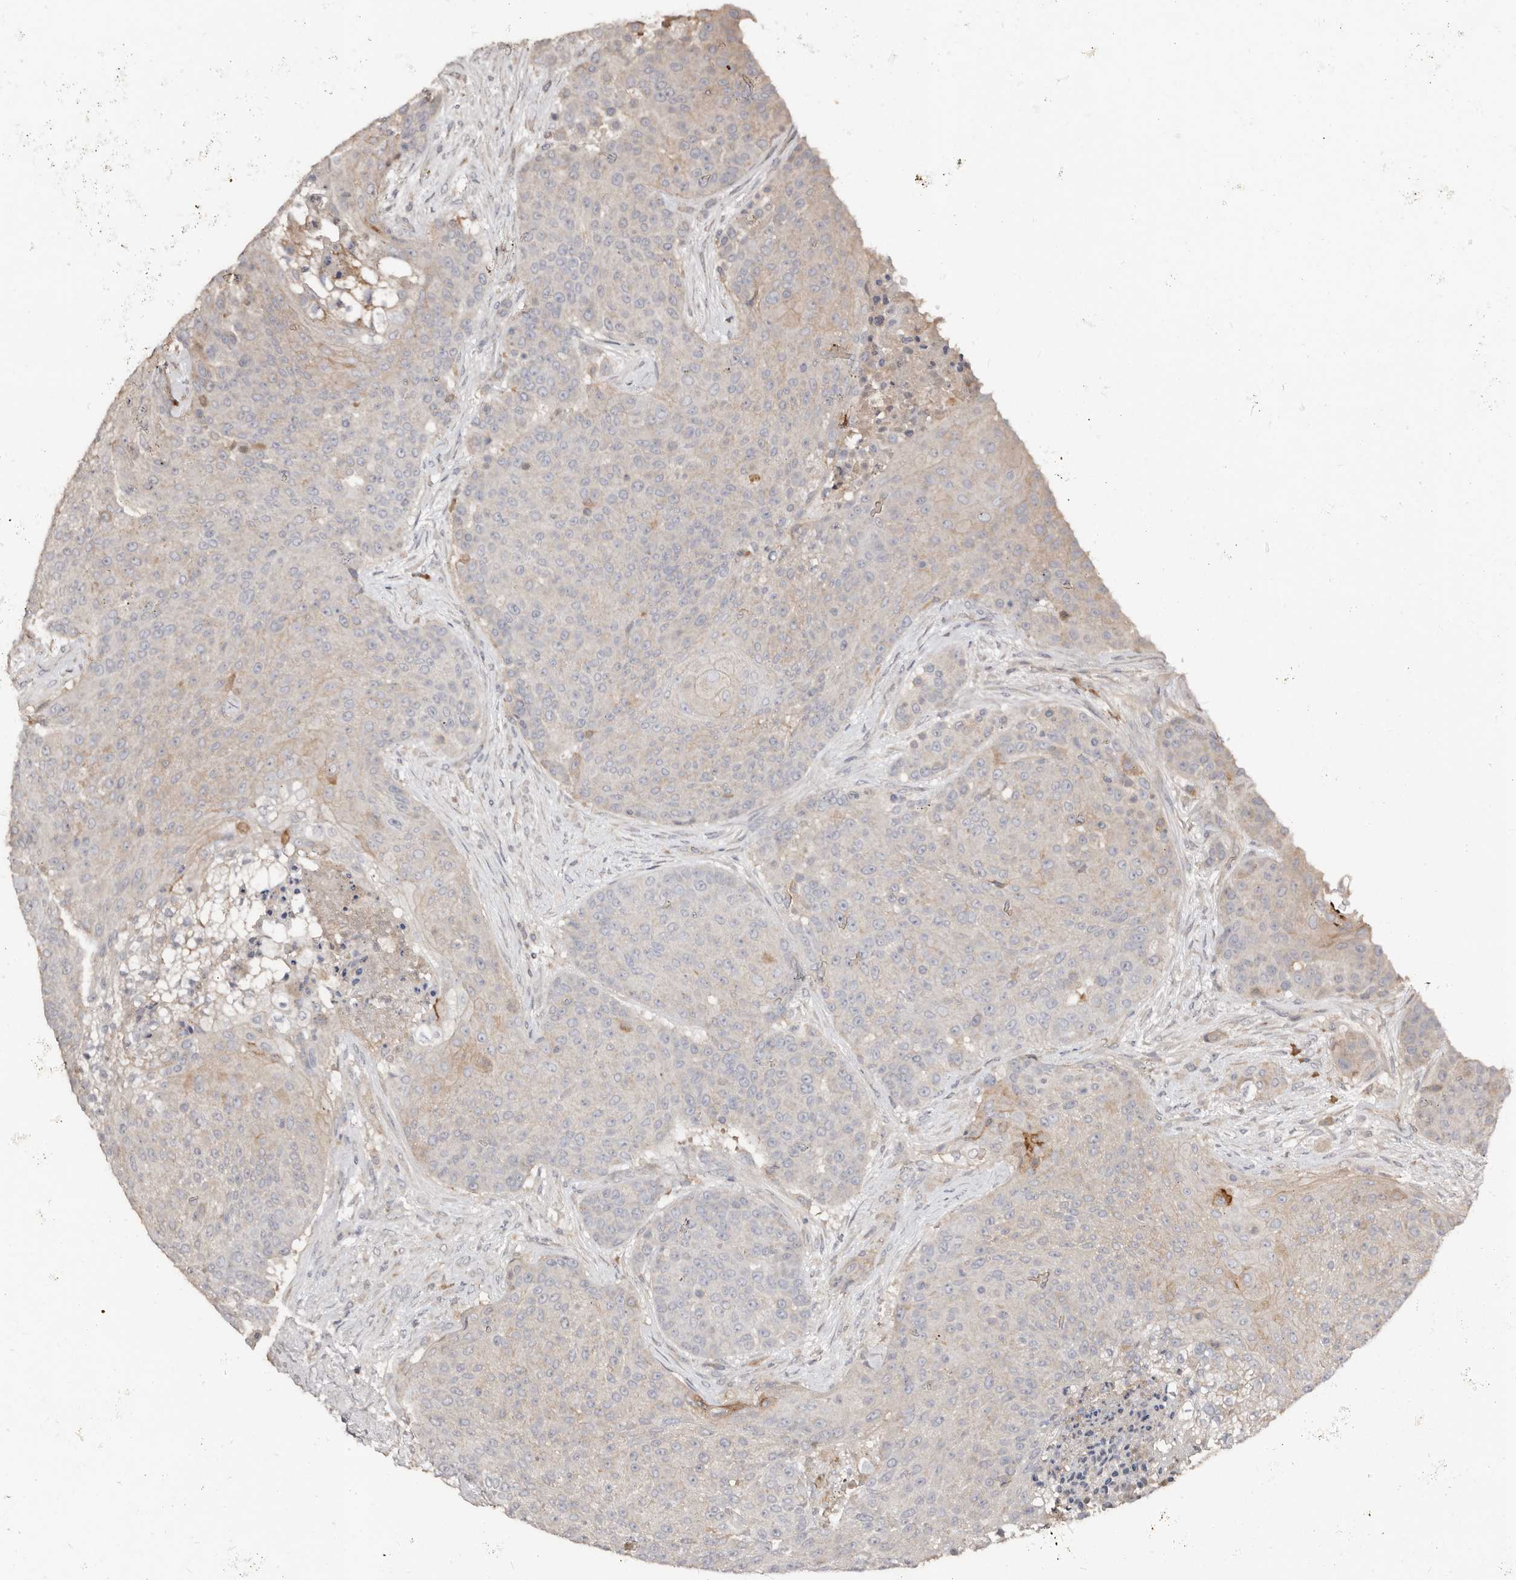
{"staining": {"intensity": "moderate", "quantity": "<25%", "location": "cytoplasmic/membranous"}, "tissue": "urothelial cancer", "cell_type": "Tumor cells", "image_type": "cancer", "snomed": [{"axis": "morphology", "description": "Urothelial carcinoma, High grade"}, {"axis": "topography", "description": "Urinary bladder"}], "caption": "Protein staining of high-grade urothelial carcinoma tissue demonstrates moderate cytoplasmic/membranous positivity in about <25% of tumor cells.", "gene": "SLC39A2", "patient": {"sex": "female", "age": 63}}